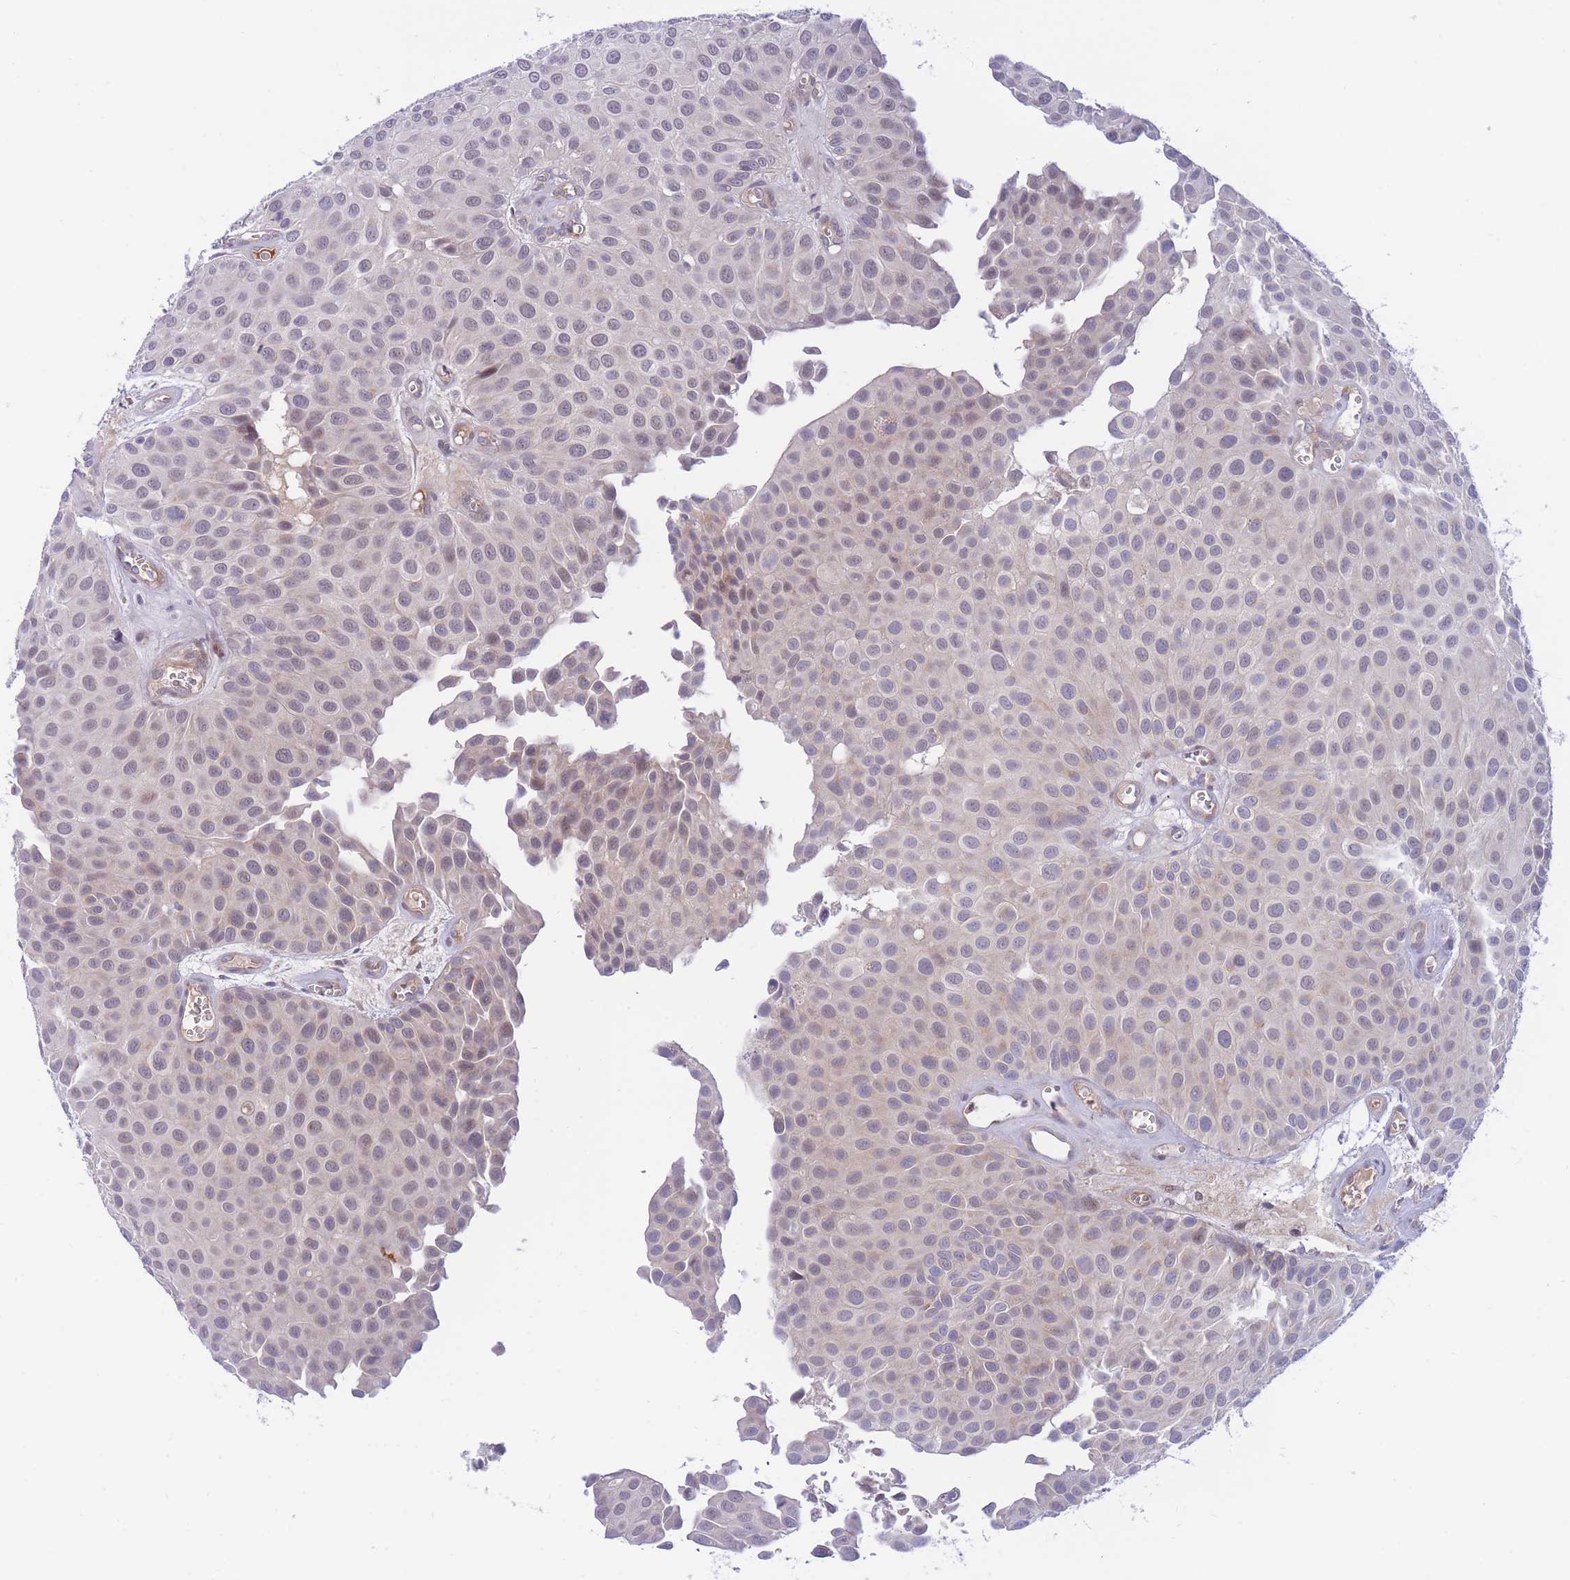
{"staining": {"intensity": "negative", "quantity": "none", "location": "none"}, "tissue": "urothelial cancer", "cell_type": "Tumor cells", "image_type": "cancer", "snomed": [{"axis": "morphology", "description": "Urothelial carcinoma, Low grade"}, {"axis": "topography", "description": "Urinary bladder"}], "caption": "Urothelial carcinoma (low-grade) stained for a protein using immunohistochemistry demonstrates no staining tumor cells.", "gene": "APOL4", "patient": {"sex": "male", "age": 88}}